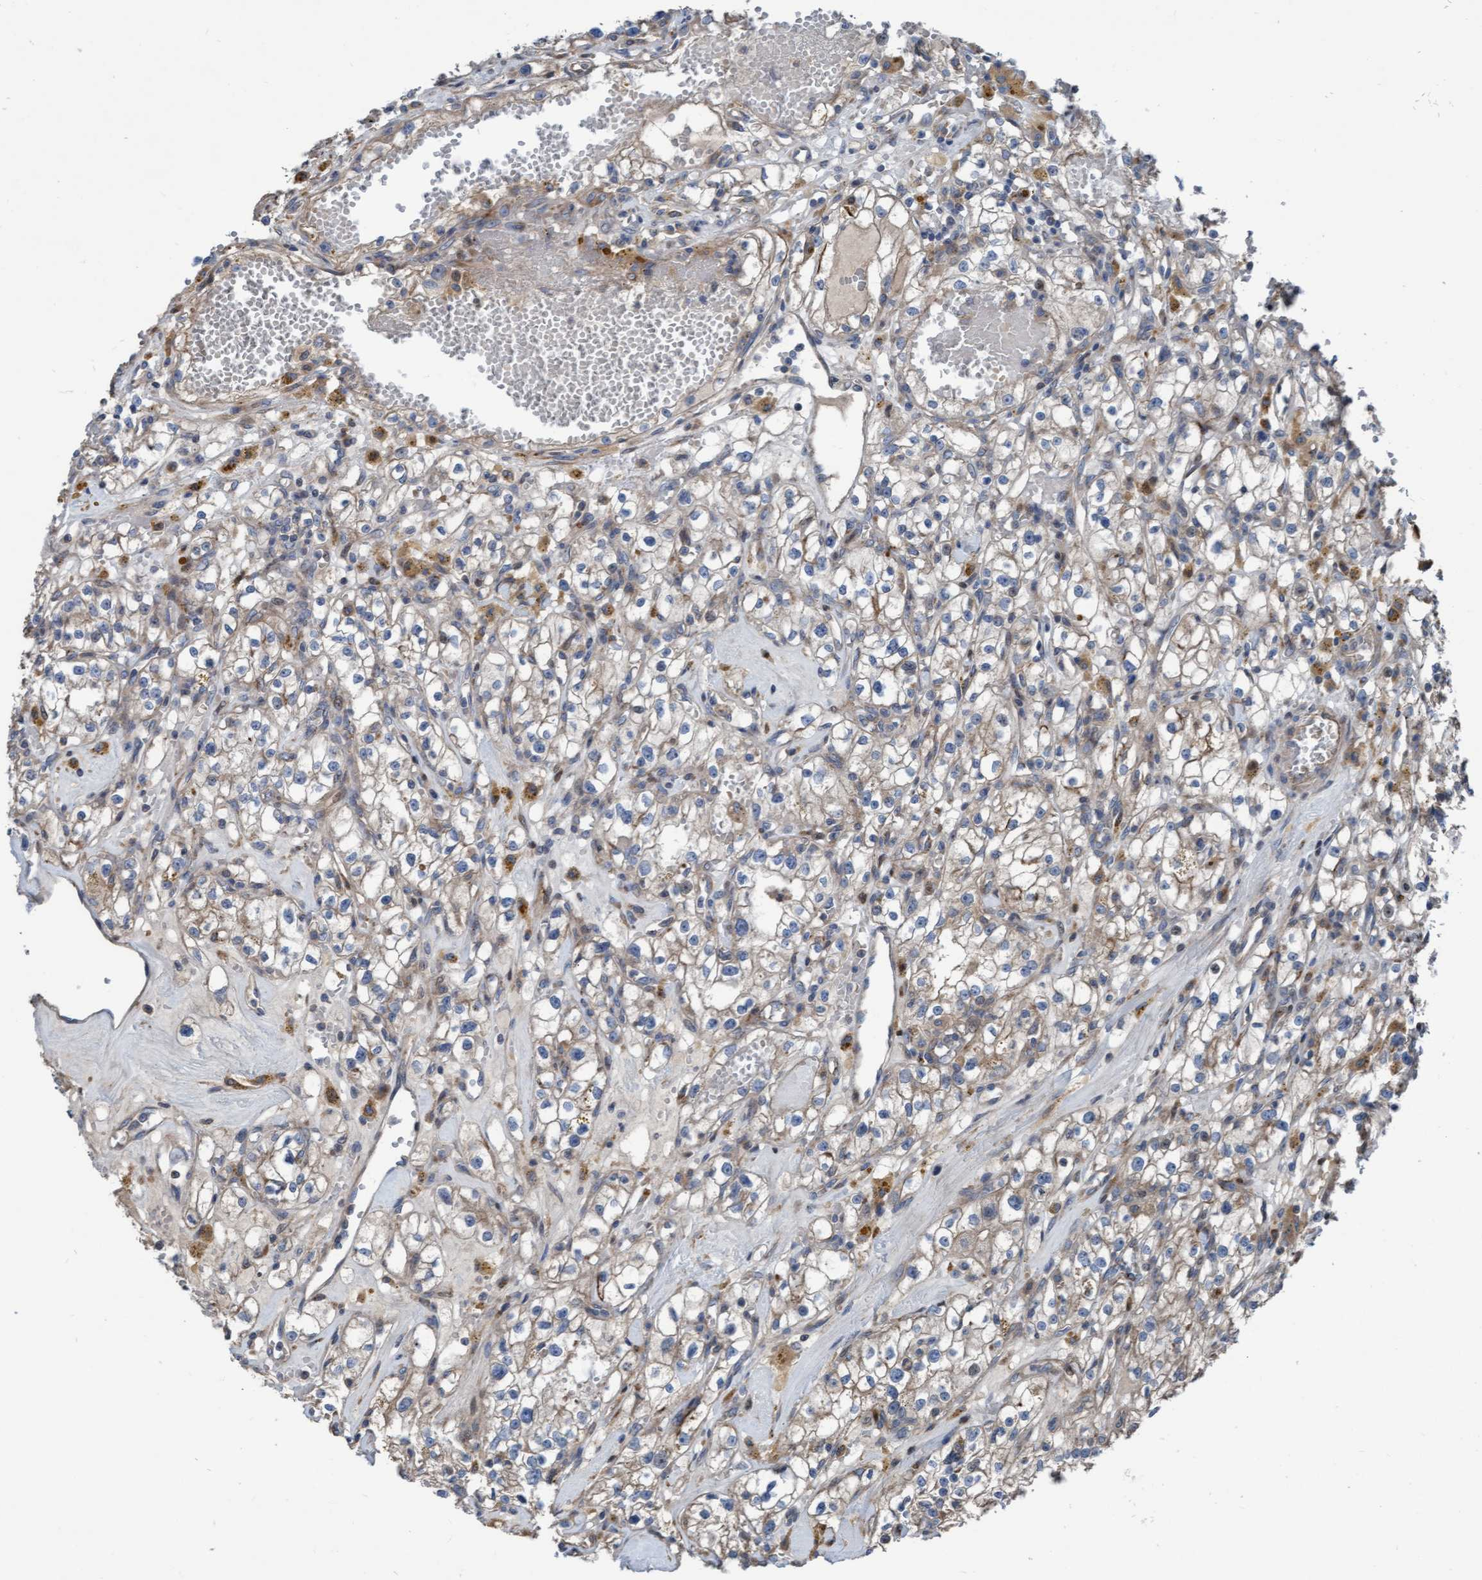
{"staining": {"intensity": "weak", "quantity": "<25%", "location": "cytoplasmic/membranous"}, "tissue": "renal cancer", "cell_type": "Tumor cells", "image_type": "cancer", "snomed": [{"axis": "morphology", "description": "Adenocarcinoma, NOS"}, {"axis": "topography", "description": "Kidney"}], "caption": "An immunohistochemistry (IHC) histopathology image of adenocarcinoma (renal) is shown. There is no staining in tumor cells of adenocarcinoma (renal).", "gene": "KLHL26", "patient": {"sex": "male", "age": 56}}